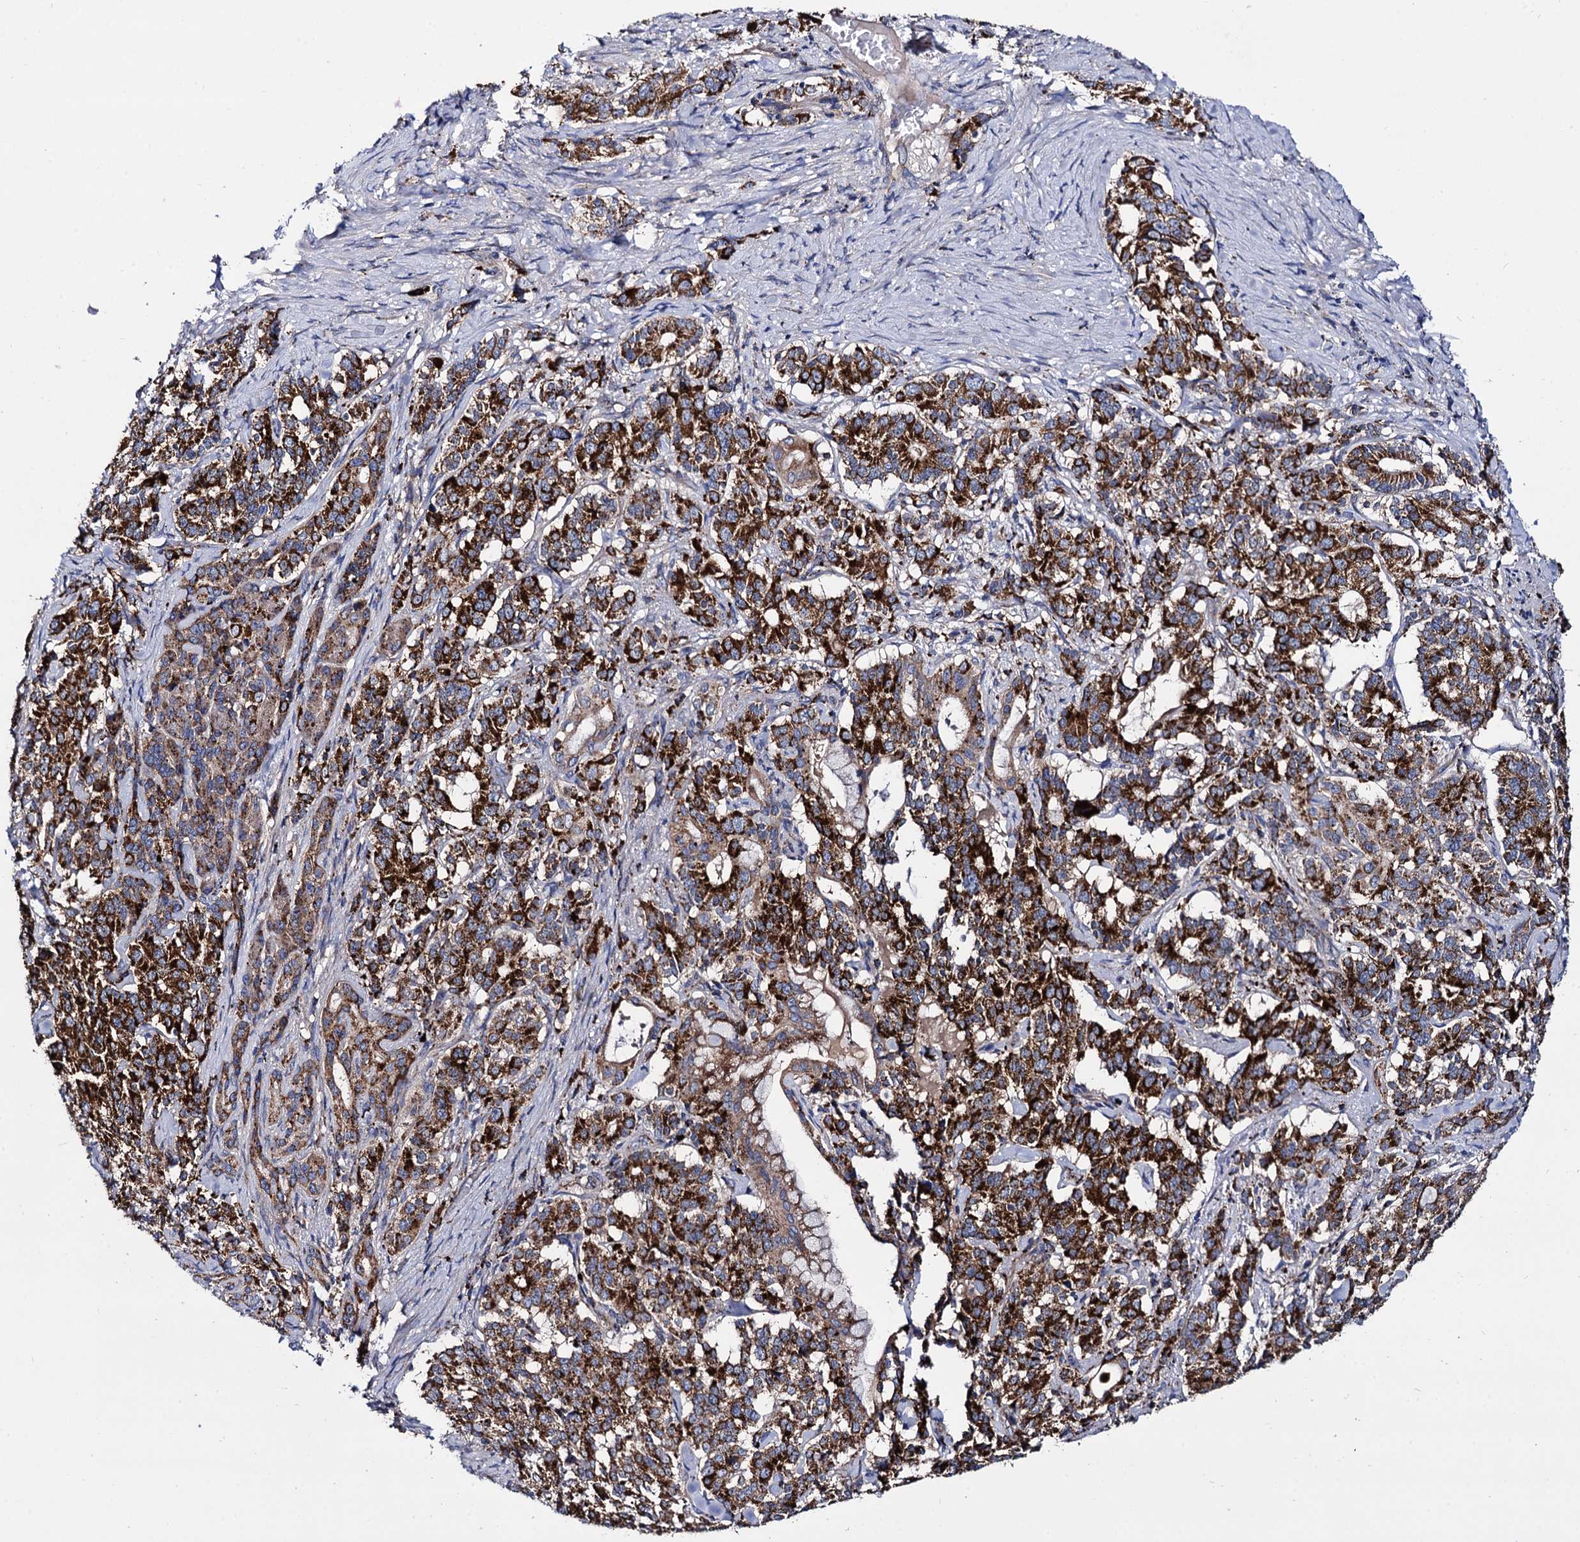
{"staining": {"intensity": "strong", "quantity": ">75%", "location": "cytoplasmic/membranous"}, "tissue": "pancreatic cancer", "cell_type": "Tumor cells", "image_type": "cancer", "snomed": [{"axis": "morphology", "description": "Adenocarcinoma, NOS"}, {"axis": "topography", "description": "Pancreas"}], "caption": "An immunohistochemistry micrograph of tumor tissue is shown. Protein staining in brown labels strong cytoplasmic/membranous positivity in pancreatic cancer within tumor cells.", "gene": "IQCH", "patient": {"sex": "female", "age": 74}}